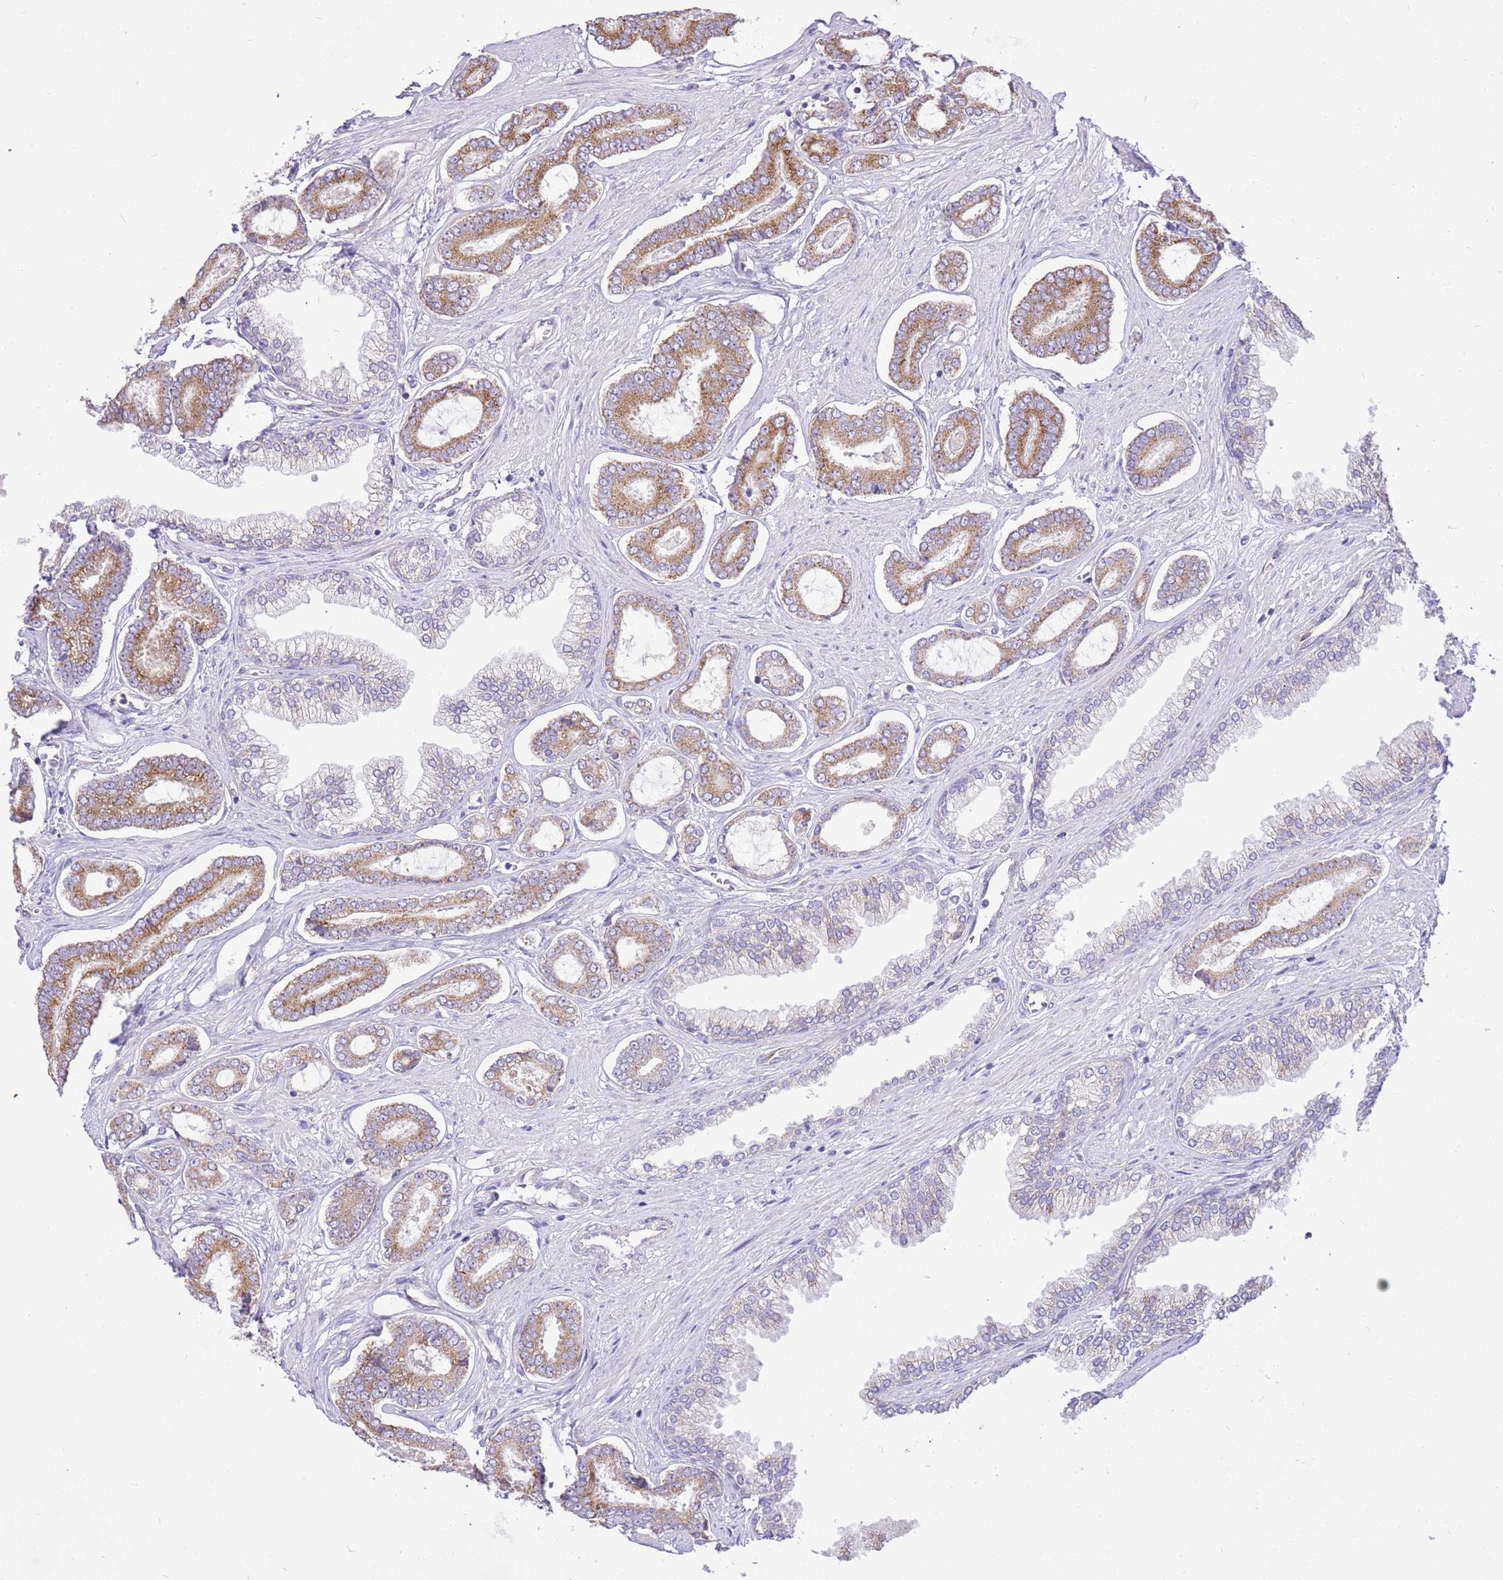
{"staining": {"intensity": "moderate", "quantity": ">75%", "location": "cytoplasmic/membranous"}, "tissue": "prostate cancer", "cell_type": "Tumor cells", "image_type": "cancer", "snomed": [{"axis": "morphology", "description": "Adenocarcinoma, NOS"}, {"axis": "topography", "description": "Prostate and seminal vesicle, NOS"}], "caption": "Prostate adenocarcinoma was stained to show a protein in brown. There is medium levels of moderate cytoplasmic/membranous staining in approximately >75% of tumor cells.", "gene": "COX17", "patient": {"sex": "male", "age": 76}}